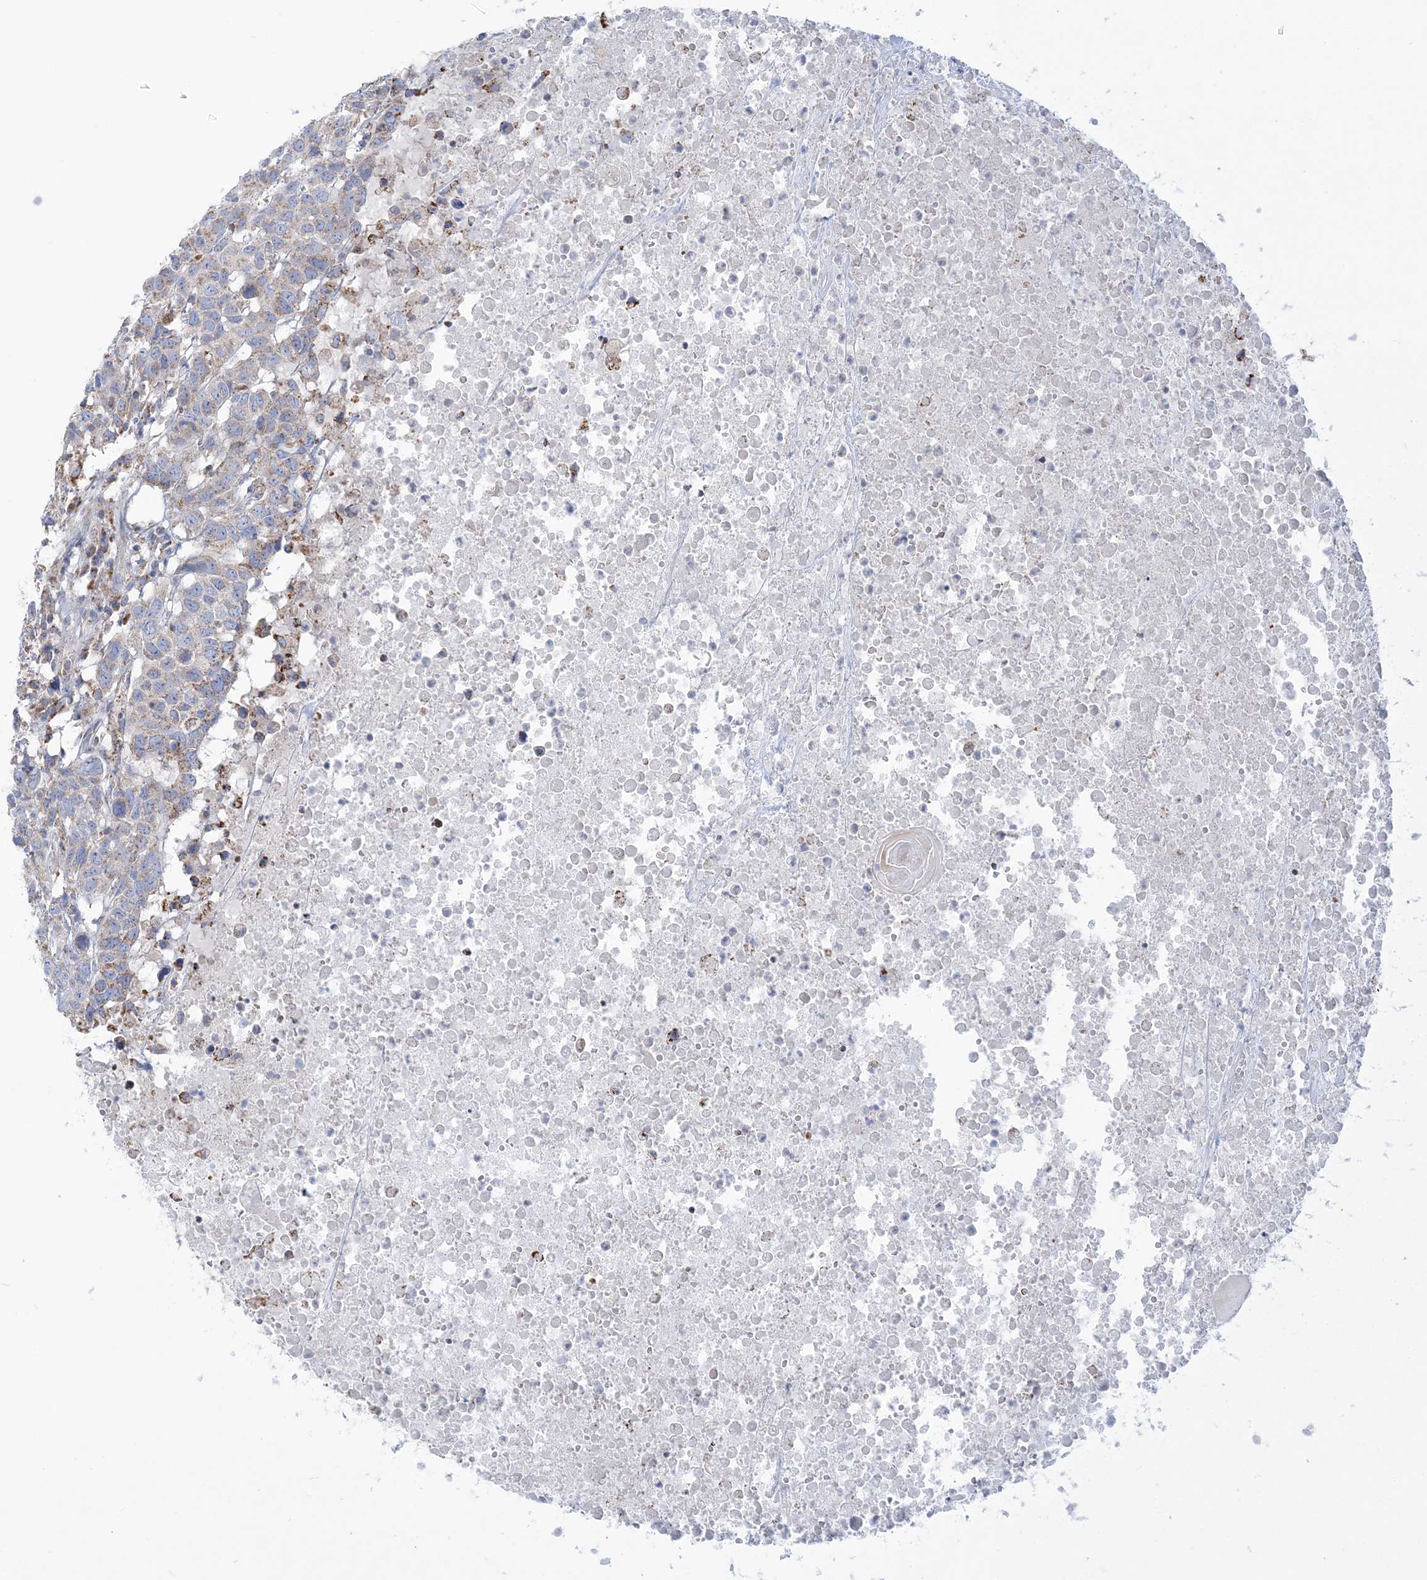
{"staining": {"intensity": "weak", "quantity": "<25%", "location": "cytoplasmic/membranous"}, "tissue": "head and neck cancer", "cell_type": "Tumor cells", "image_type": "cancer", "snomed": [{"axis": "morphology", "description": "Squamous cell carcinoma, NOS"}, {"axis": "topography", "description": "Head-Neck"}], "caption": "DAB immunohistochemical staining of squamous cell carcinoma (head and neck) displays no significant staining in tumor cells. (Immunohistochemistry, brightfield microscopy, high magnification).", "gene": "TBC1D14", "patient": {"sex": "male", "age": 66}}